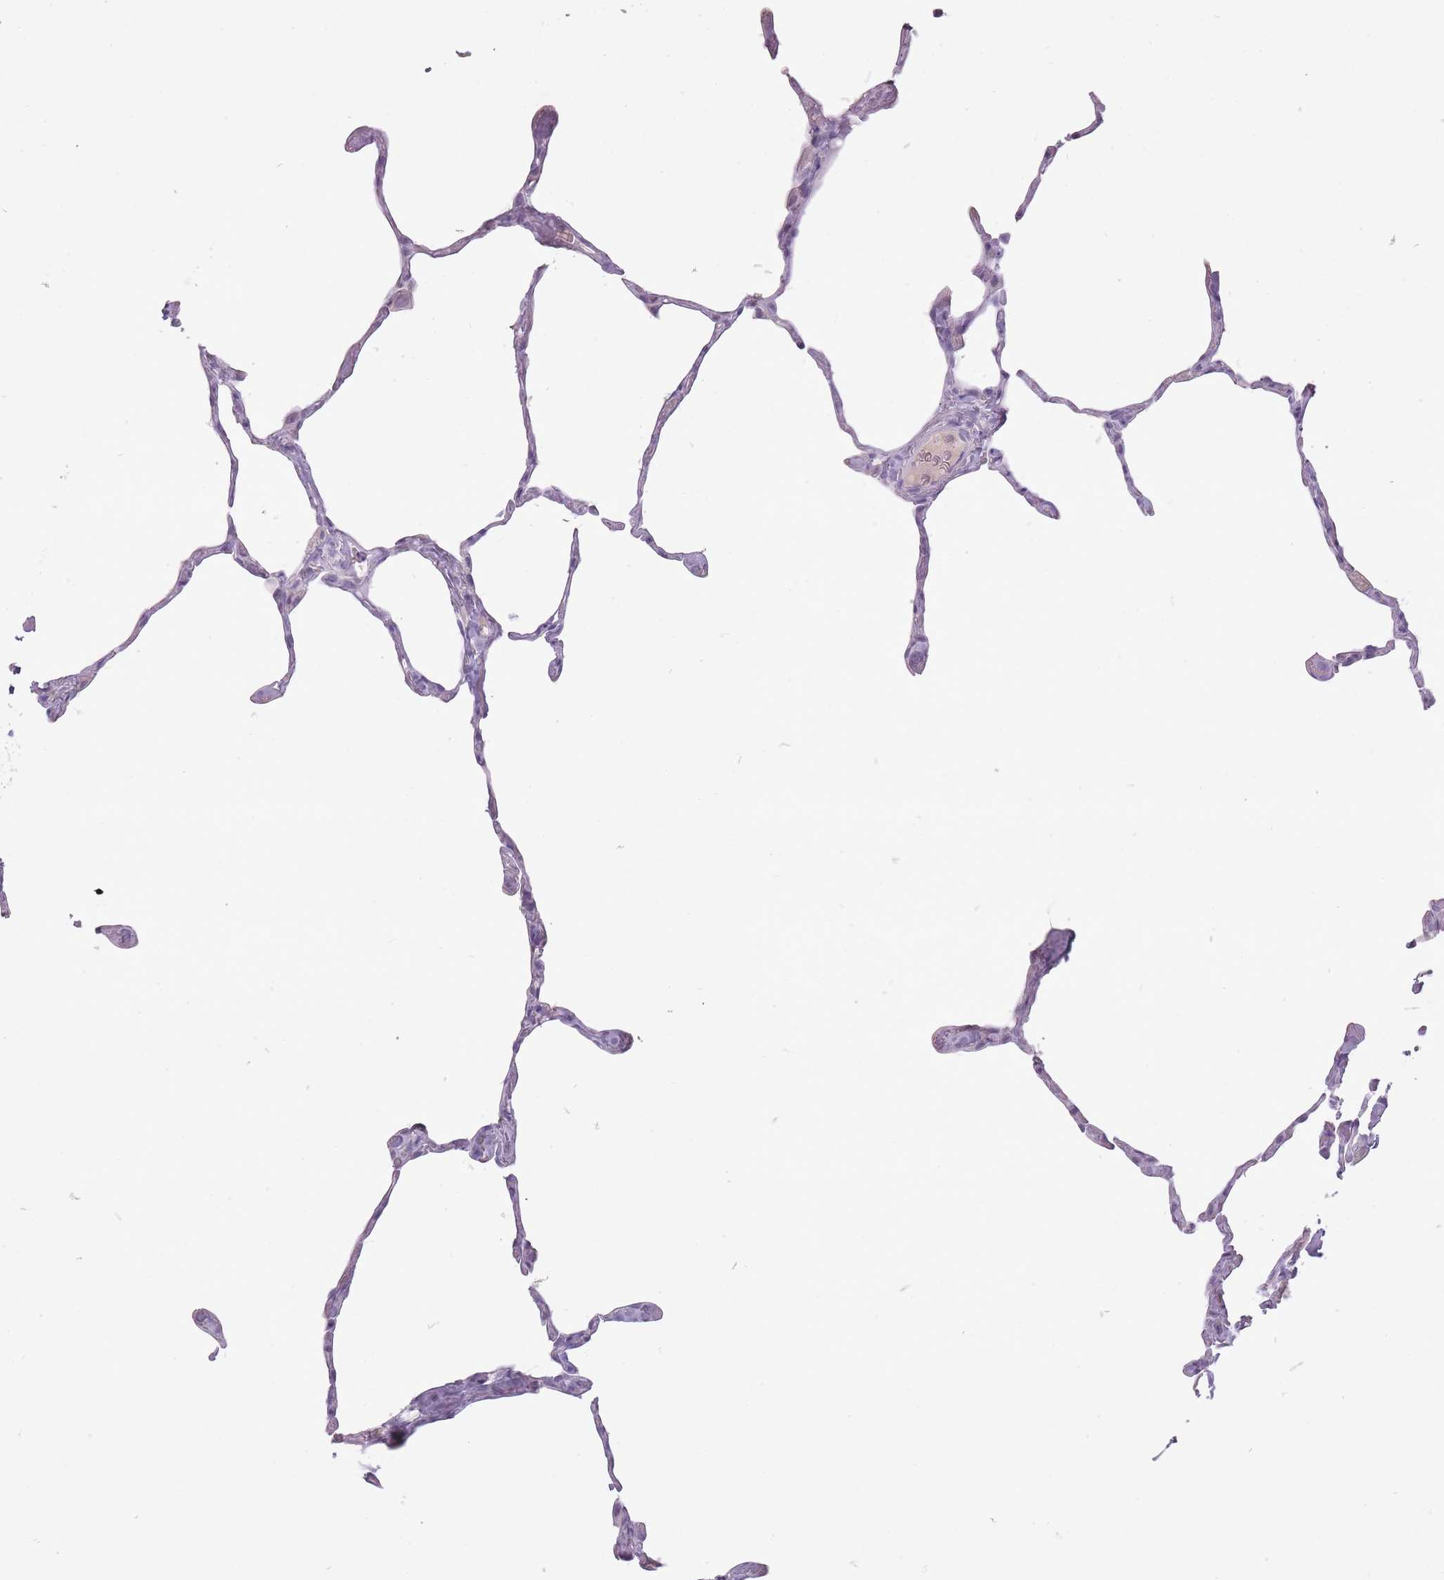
{"staining": {"intensity": "negative", "quantity": "none", "location": "none"}, "tissue": "lung", "cell_type": "Alveolar cells", "image_type": "normal", "snomed": [{"axis": "morphology", "description": "Normal tissue, NOS"}, {"axis": "topography", "description": "Lung"}], "caption": "This is an immunohistochemistry (IHC) micrograph of normal lung. There is no positivity in alveolar cells.", "gene": "FAM43B", "patient": {"sex": "male", "age": 65}}